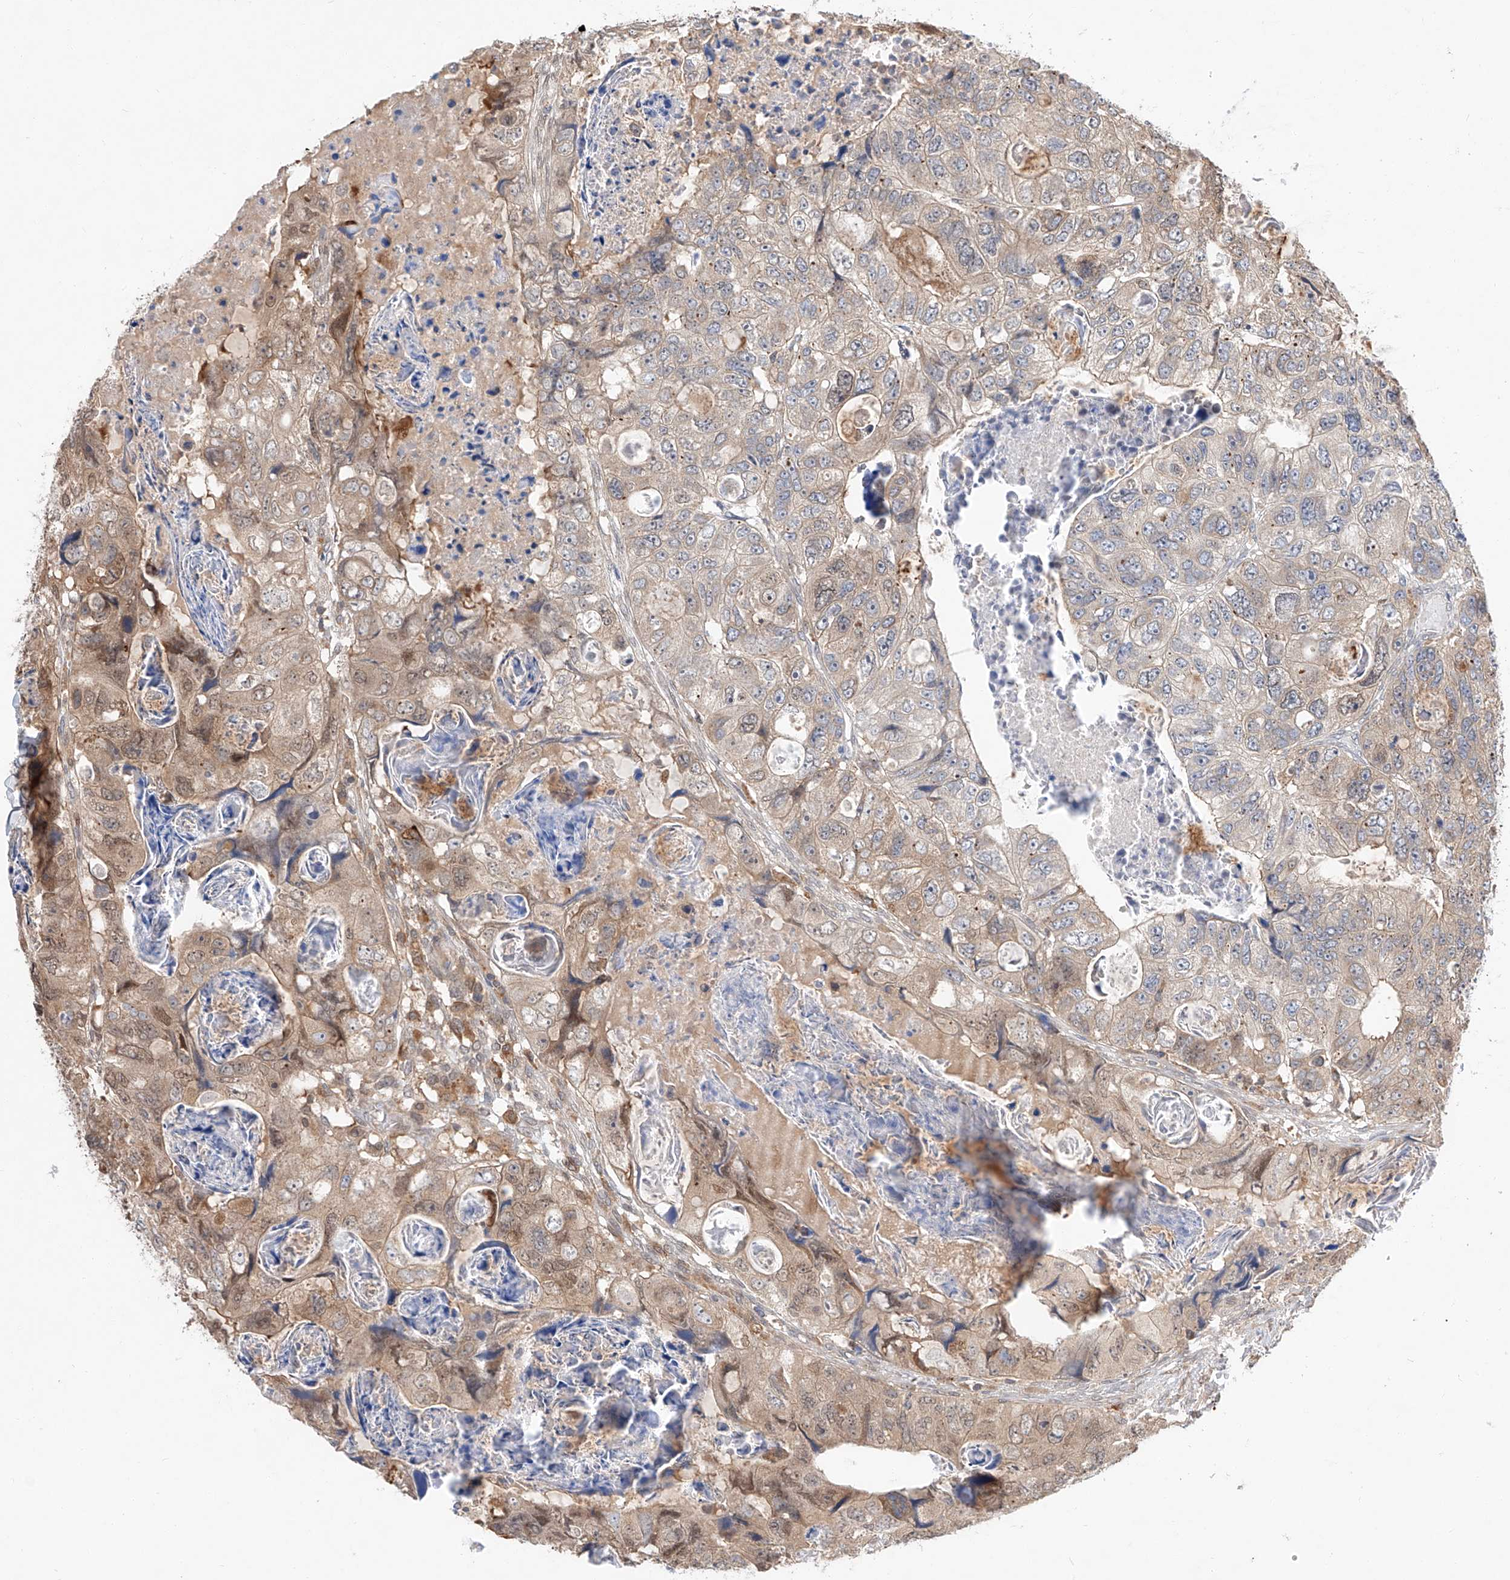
{"staining": {"intensity": "moderate", "quantity": ">75%", "location": "cytoplasmic/membranous"}, "tissue": "colorectal cancer", "cell_type": "Tumor cells", "image_type": "cancer", "snomed": [{"axis": "morphology", "description": "Adenocarcinoma, NOS"}, {"axis": "topography", "description": "Rectum"}], "caption": "Immunohistochemical staining of colorectal cancer (adenocarcinoma) shows medium levels of moderate cytoplasmic/membranous protein staining in approximately >75% of tumor cells.", "gene": "DIRAS3", "patient": {"sex": "male", "age": 59}}